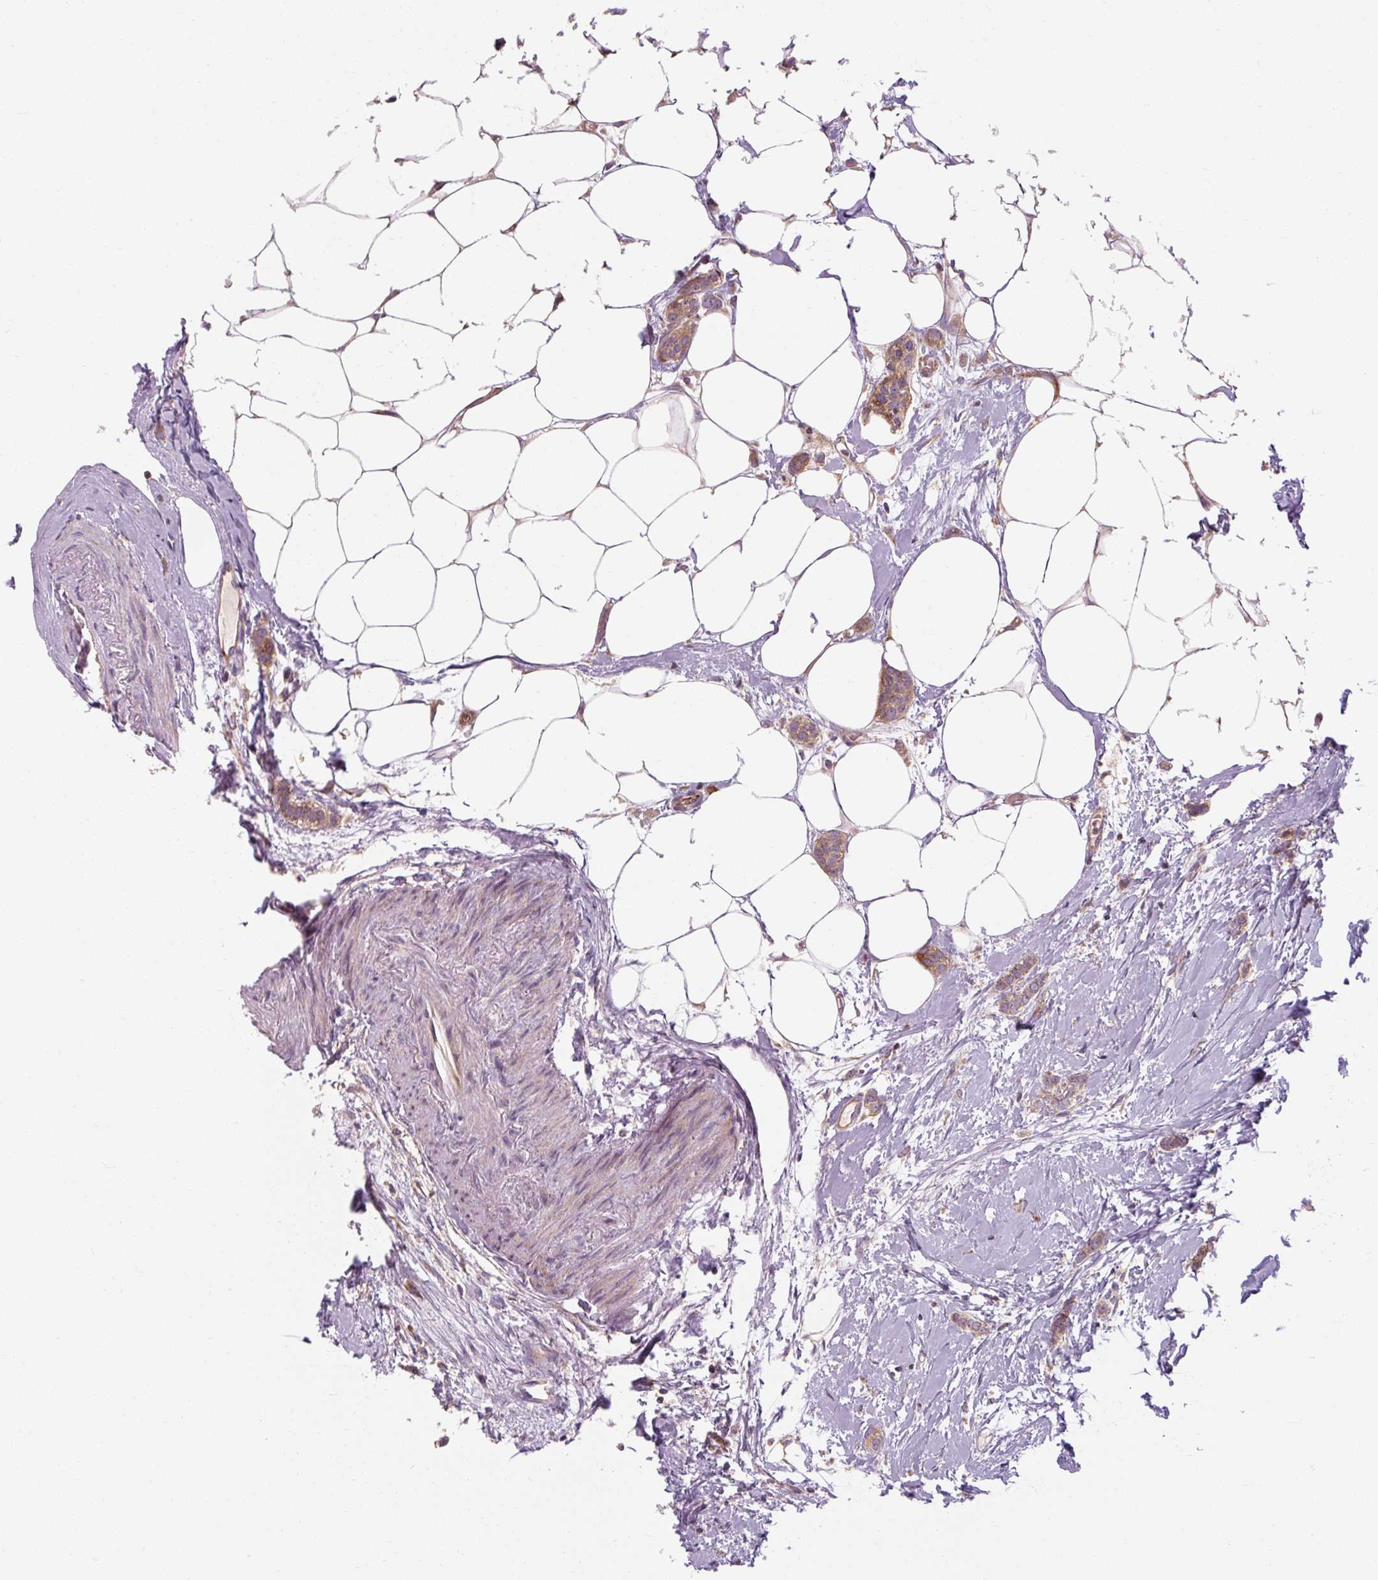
{"staining": {"intensity": "moderate", "quantity": ">75%", "location": "cytoplasmic/membranous"}, "tissue": "breast cancer", "cell_type": "Tumor cells", "image_type": "cancer", "snomed": [{"axis": "morphology", "description": "Duct carcinoma"}, {"axis": "topography", "description": "Breast"}], "caption": "Breast cancer tissue displays moderate cytoplasmic/membranous positivity in about >75% of tumor cells (DAB (3,3'-diaminobenzidine) IHC with brightfield microscopy, high magnification).", "gene": "PRSS48", "patient": {"sex": "female", "age": 72}}